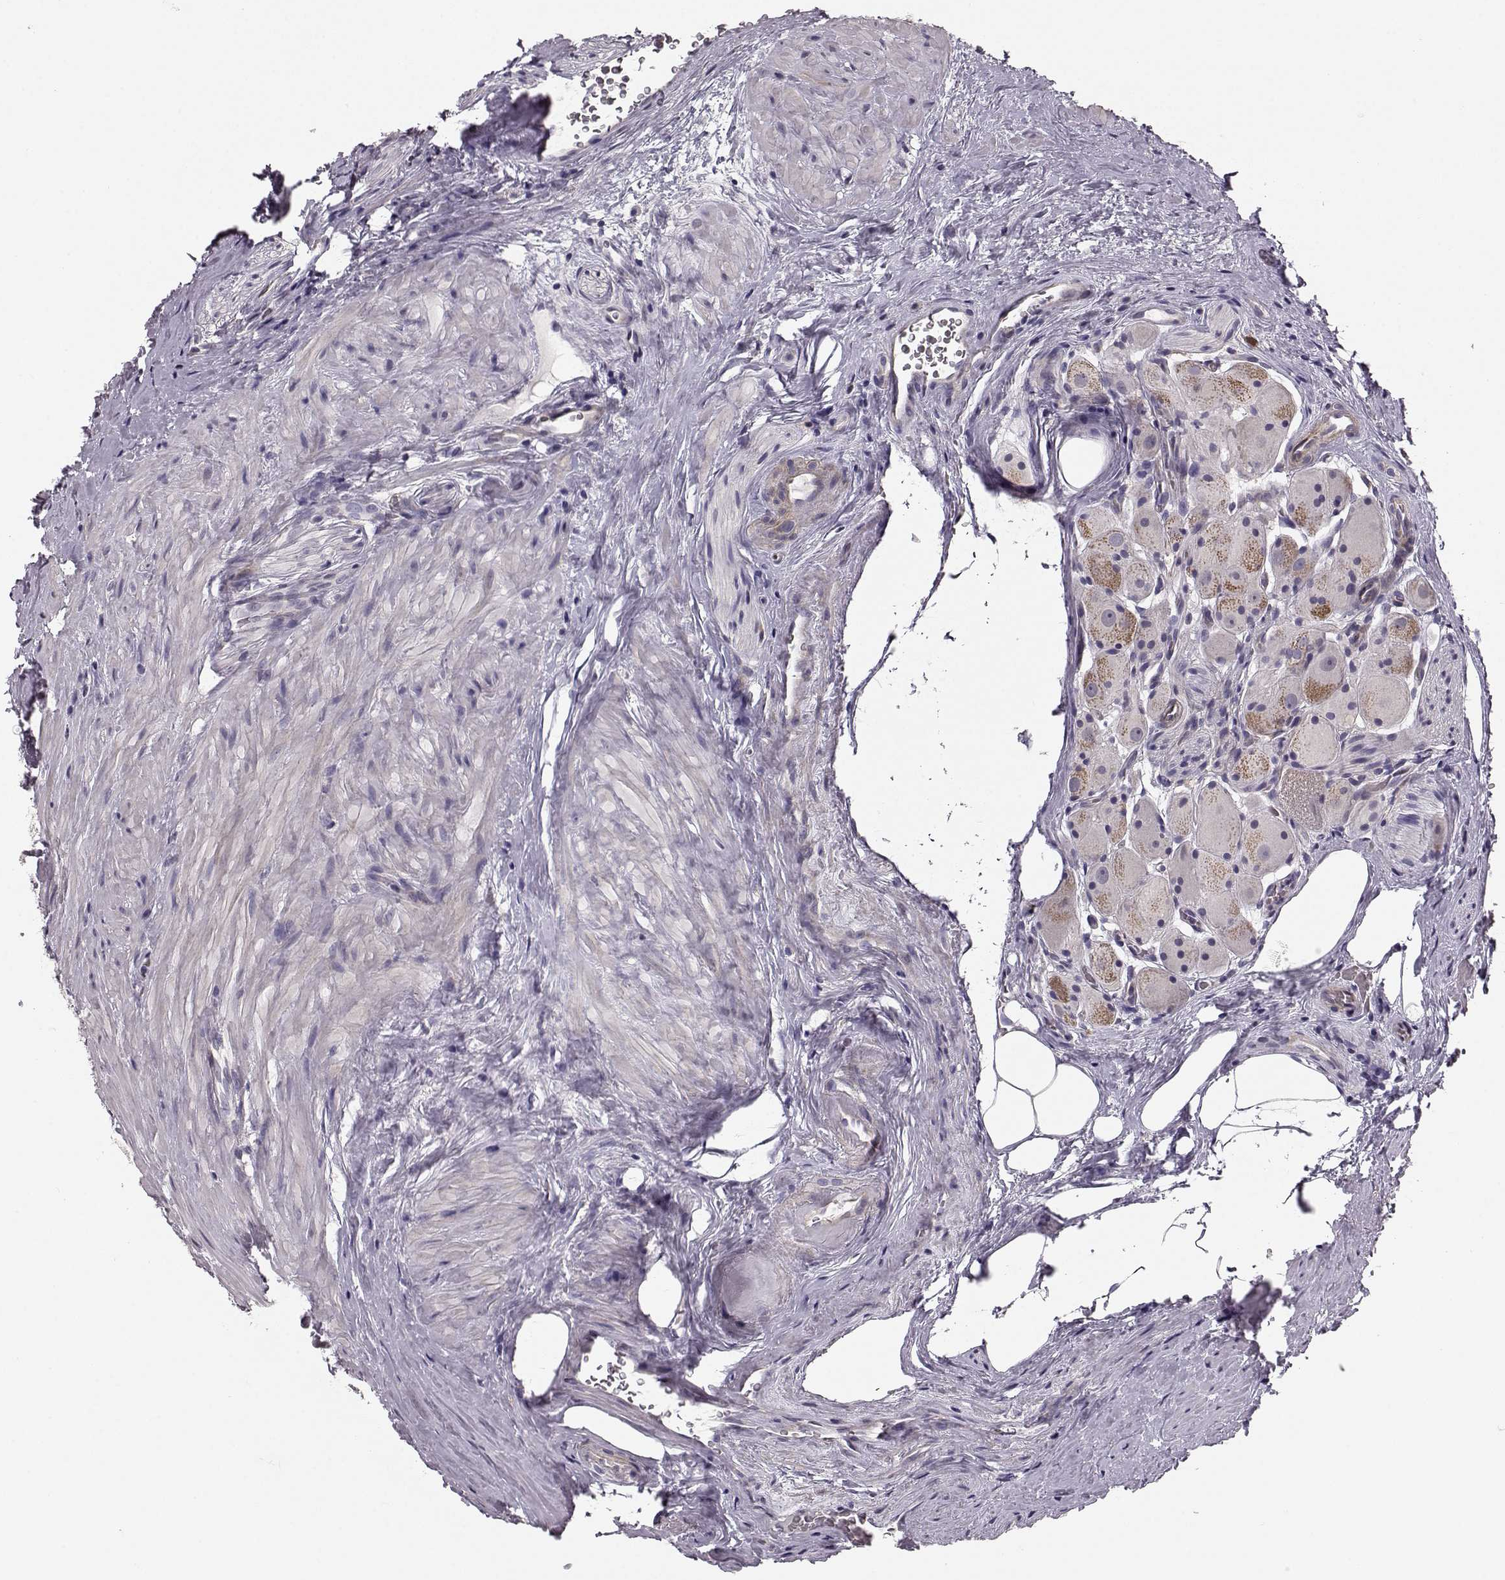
{"staining": {"intensity": "moderate", "quantity": "<25%", "location": "cytoplasmic/membranous"}, "tissue": "prostate cancer", "cell_type": "Tumor cells", "image_type": "cancer", "snomed": [{"axis": "morphology", "description": "Adenocarcinoma, NOS"}, {"axis": "morphology", "description": "Adenocarcinoma, High grade"}, {"axis": "topography", "description": "Prostate"}], "caption": "Immunohistochemical staining of prostate cancer (adenocarcinoma (high-grade)) displays low levels of moderate cytoplasmic/membranous expression in approximately <25% of tumor cells.", "gene": "GPR50", "patient": {"sex": "male", "age": 64}}